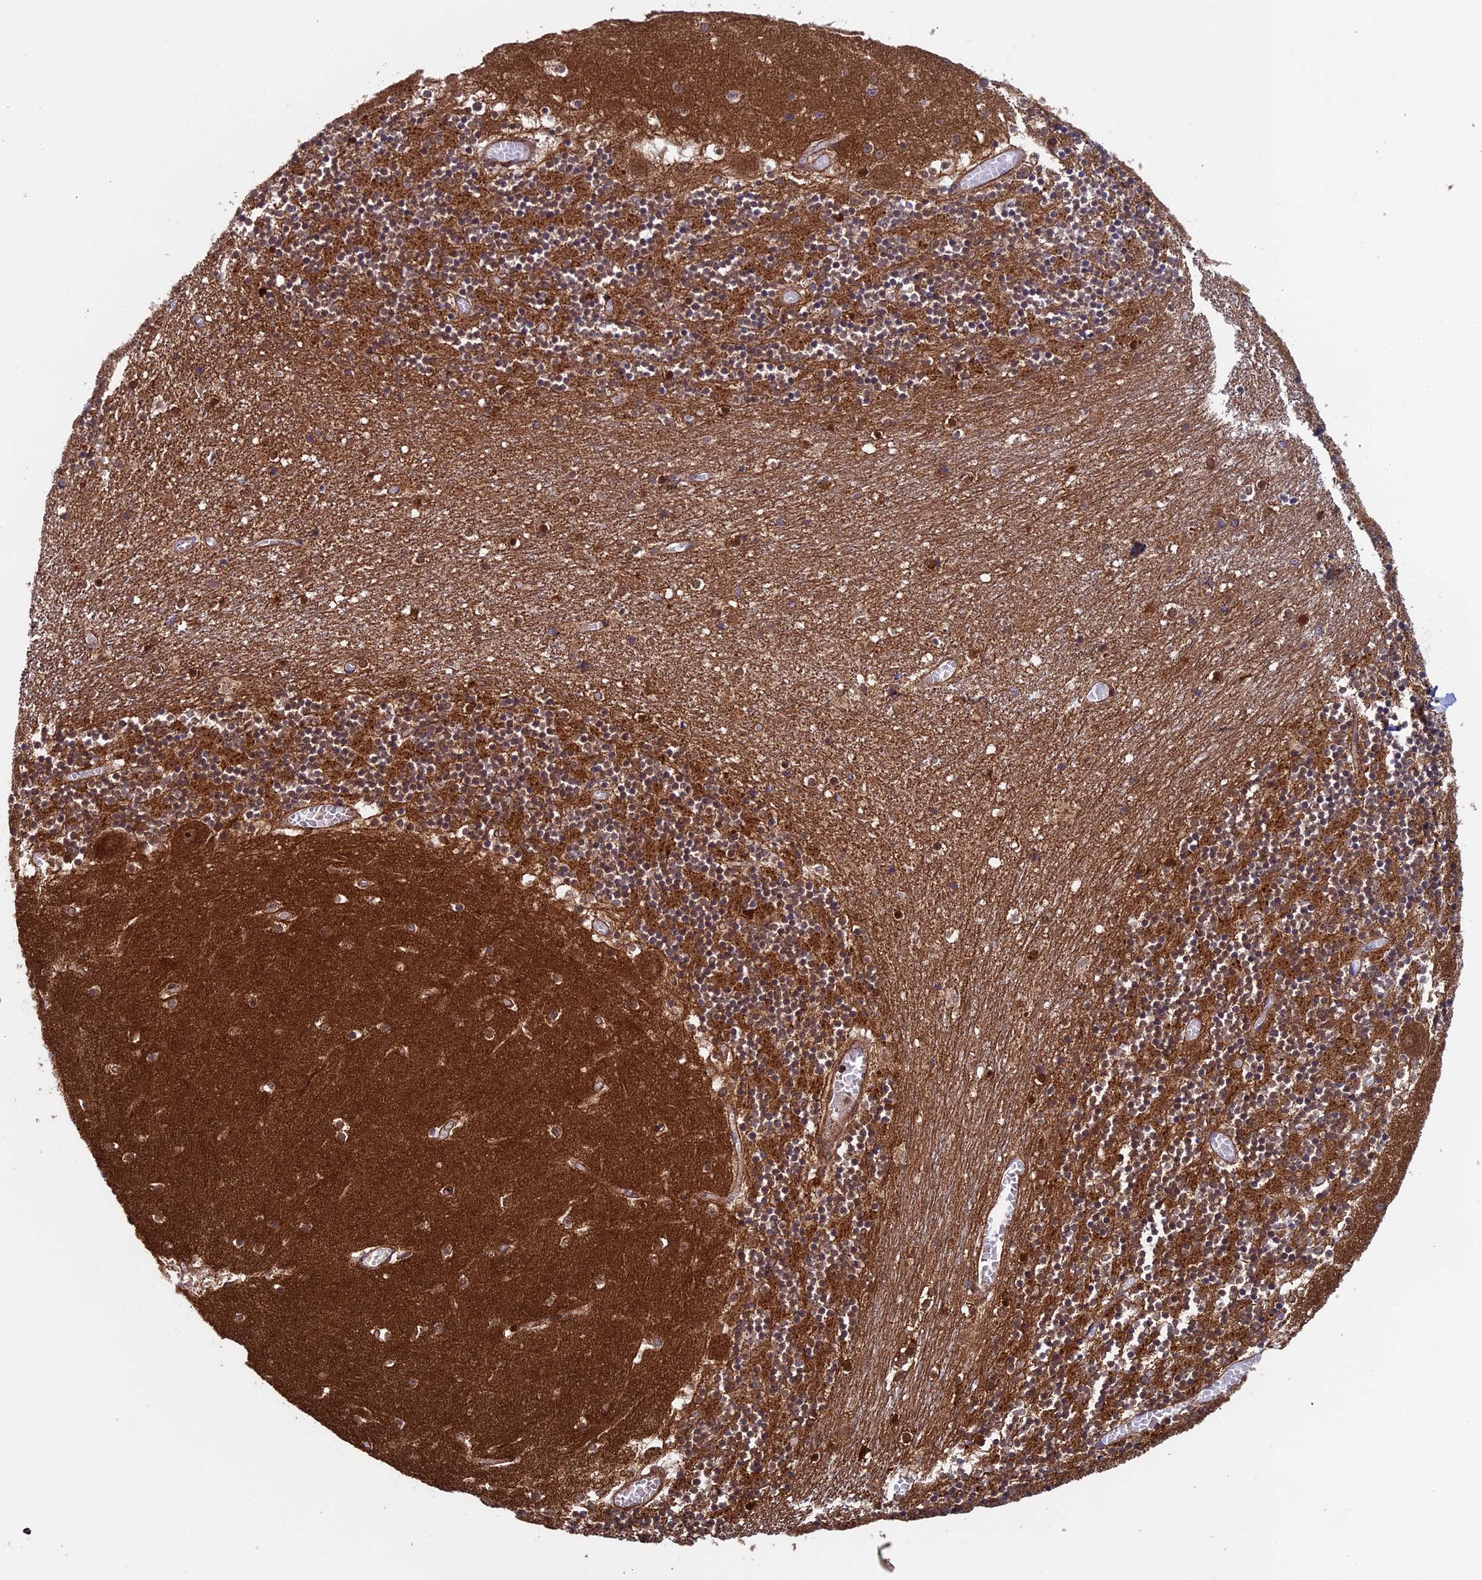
{"staining": {"intensity": "strong", "quantity": ">75%", "location": "cytoplasmic/membranous"}, "tissue": "cerebellum", "cell_type": "Cells in granular layer", "image_type": "normal", "snomed": [{"axis": "morphology", "description": "Normal tissue, NOS"}, {"axis": "topography", "description": "Cerebellum"}], "caption": "High-magnification brightfield microscopy of normal cerebellum stained with DAB (brown) and counterstained with hematoxylin (blue). cells in granular layer exhibit strong cytoplasmic/membranous positivity is present in about>75% of cells.", "gene": "CCDC8", "patient": {"sex": "female", "age": 28}}